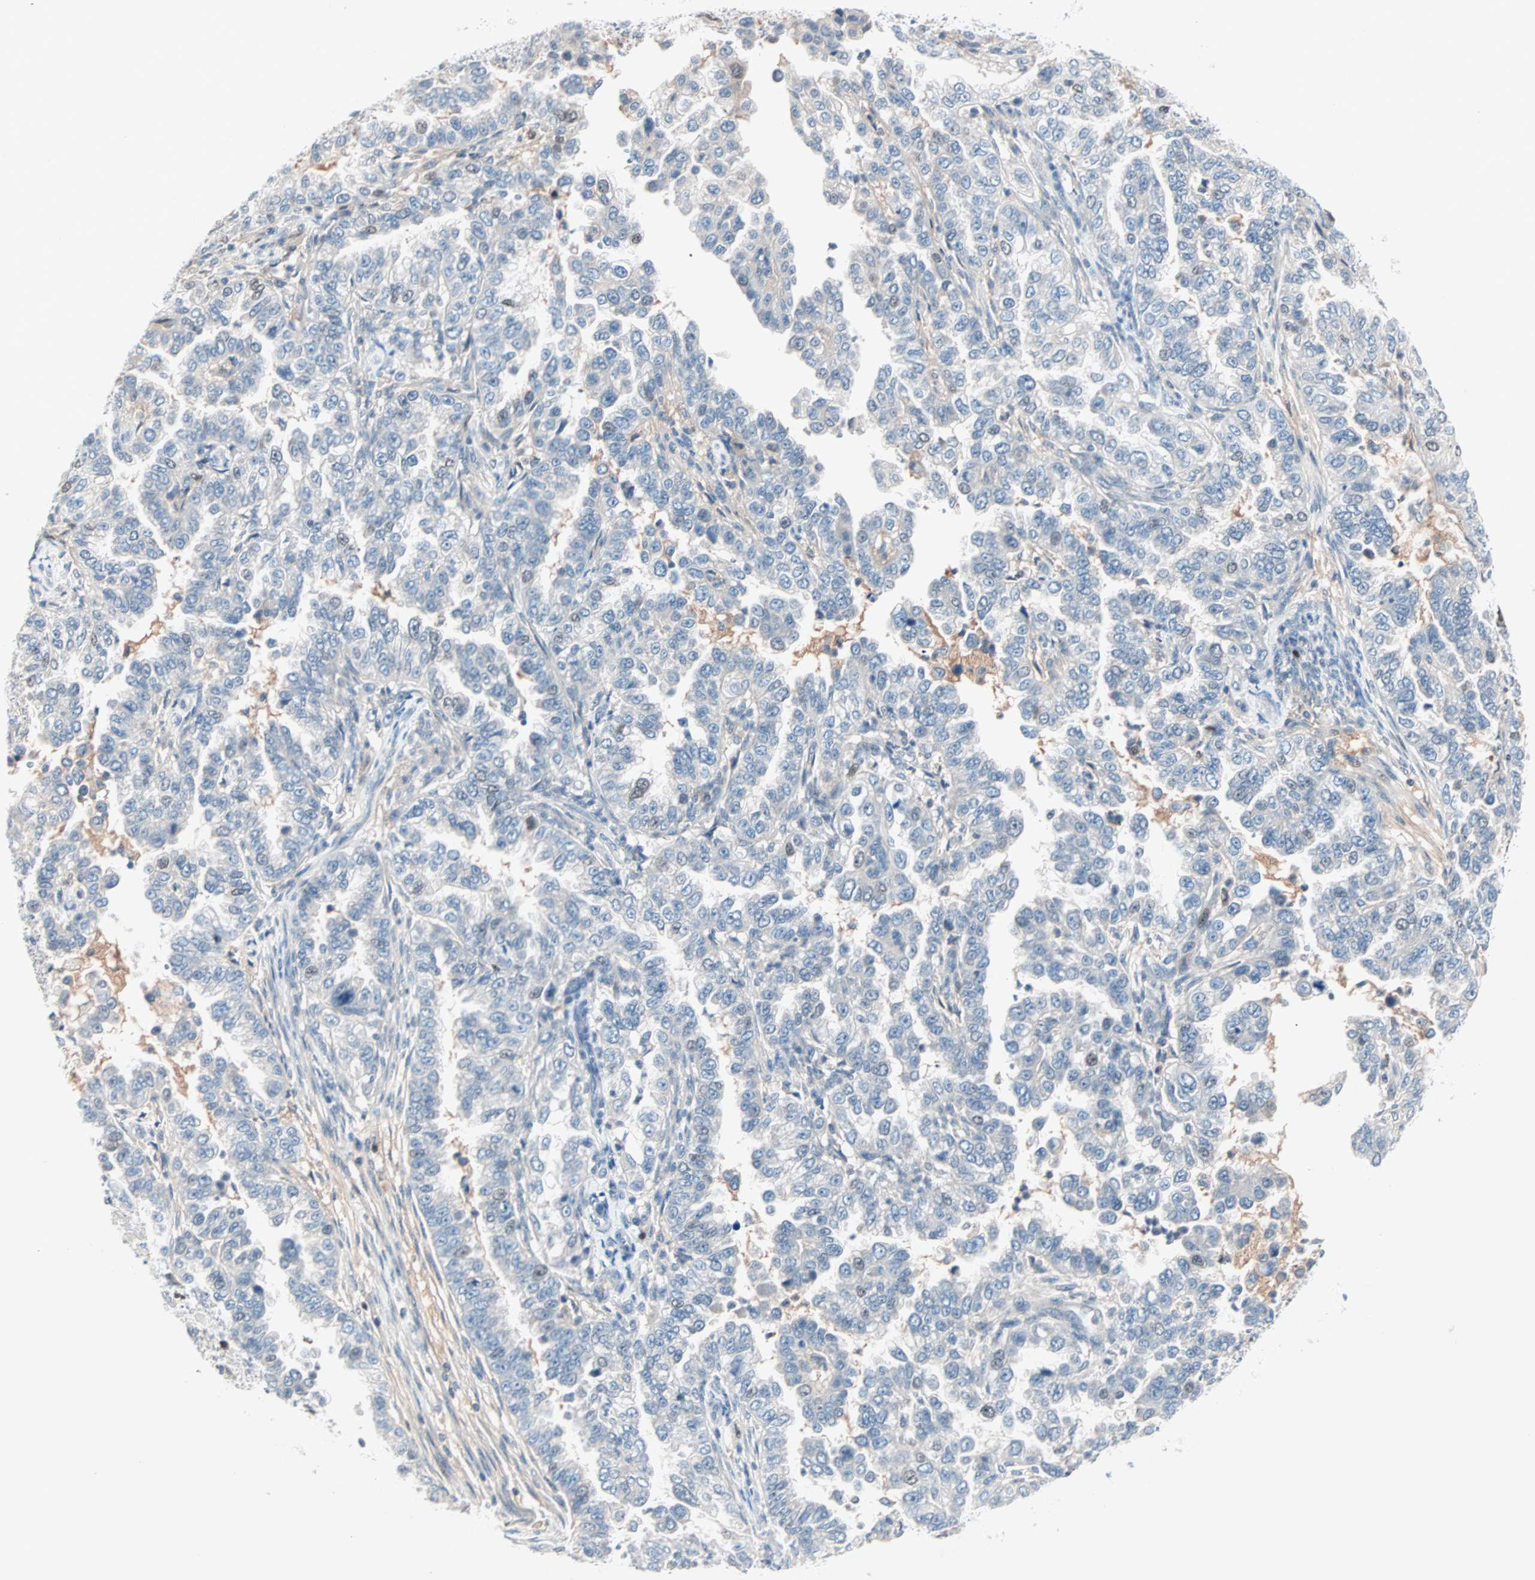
{"staining": {"intensity": "moderate", "quantity": "<25%", "location": "nuclear"}, "tissue": "endometrial cancer", "cell_type": "Tumor cells", "image_type": "cancer", "snomed": [{"axis": "morphology", "description": "Adenocarcinoma, NOS"}, {"axis": "topography", "description": "Endometrium"}], "caption": "Endometrial cancer (adenocarcinoma) stained for a protein exhibits moderate nuclear positivity in tumor cells.", "gene": "CCNE2", "patient": {"sex": "female", "age": 85}}